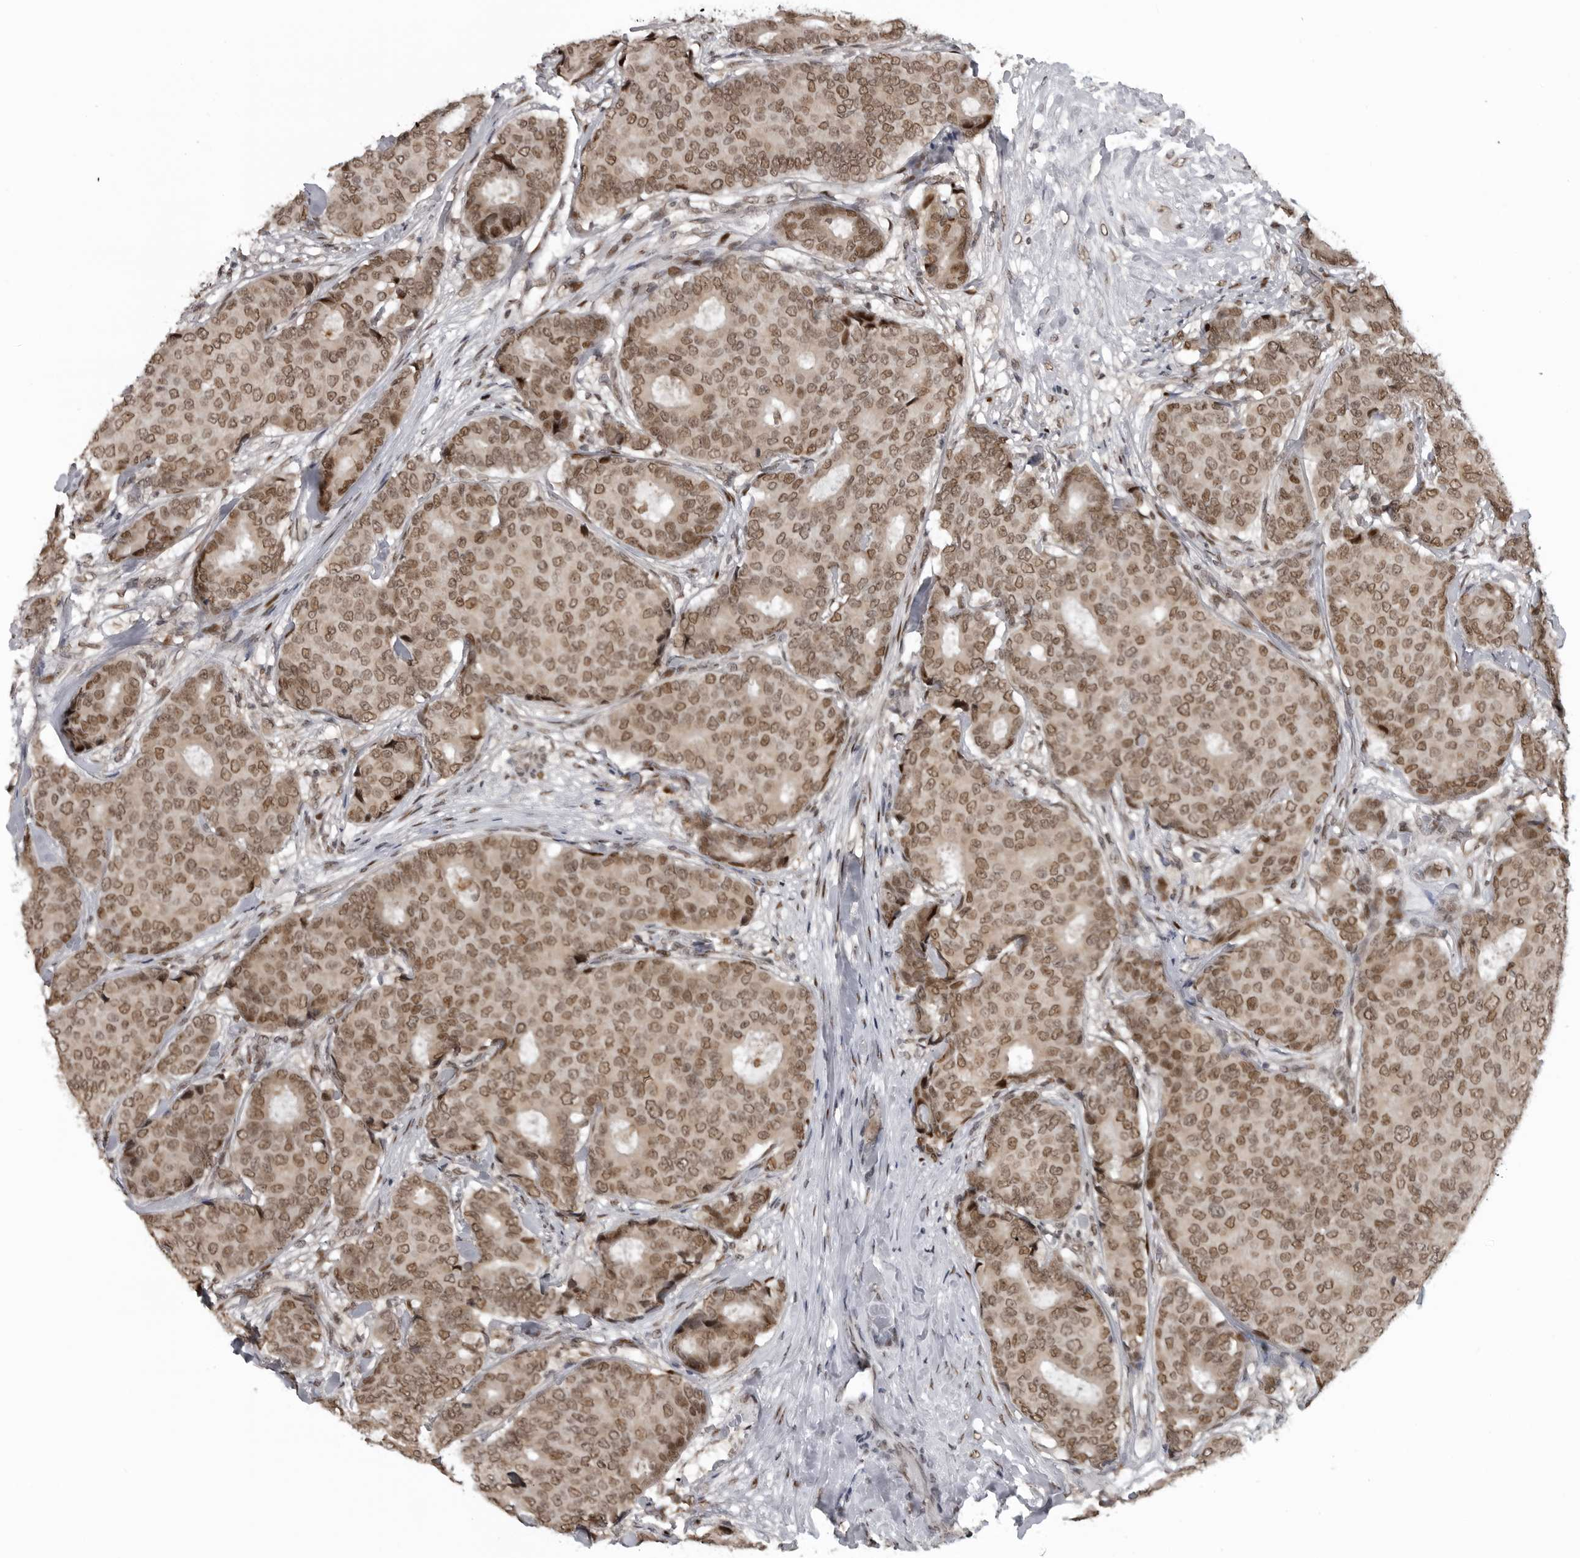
{"staining": {"intensity": "moderate", "quantity": ">75%", "location": "nuclear"}, "tissue": "breast cancer", "cell_type": "Tumor cells", "image_type": "cancer", "snomed": [{"axis": "morphology", "description": "Duct carcinoma"}, {"axis": "topography", "description": "Breast"}], "caption": "Immunohistochemical staining of breast cancer displays medium levels of moderate nuclear protein staining in about >75% of tumor cells.", "gene": "C8orf58", "patient": {"sex": "female", "age": 75}}